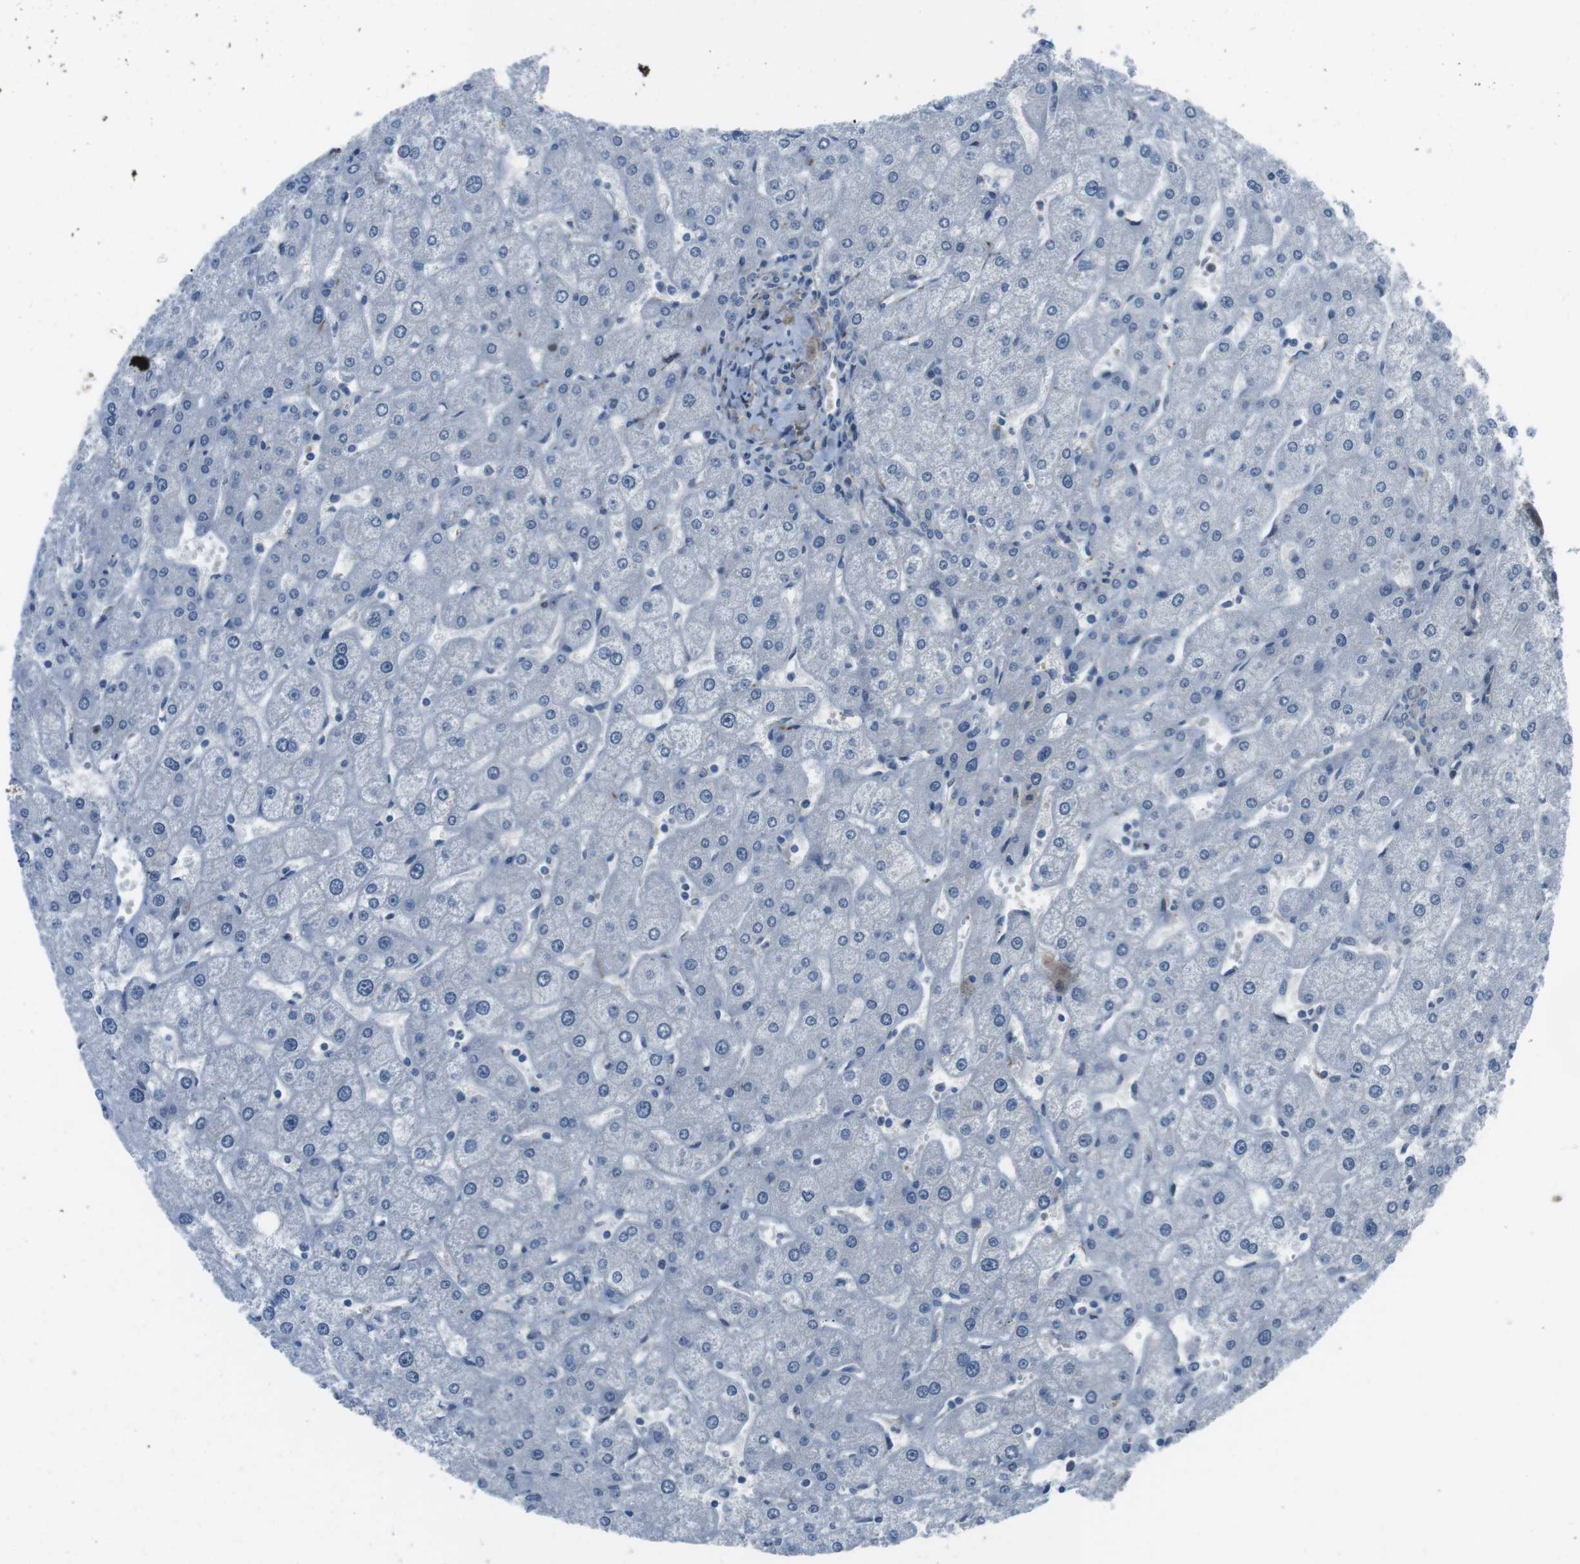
{"staining": {"intensity": "negative", "quantity": "none", "location": "none"}, "tissue": "liver", "cell_type": "Cholangiocytes", "image_type": "normal", "snomed": [{"axis": "morphology", "description": "Normal tissue, NOS"}, {"axis": "topography", "description": "Liver"}], "caption": "An immunohistochemistry (IHC) image of unremarkable liver is shown. There is no staining in cholangiocytes of liver. (Brightfield microscopy of DAB immunohistochemistry (IHC) at high magnification).", "gene": "ANK2", "patient": {"sex": "male", "age": 67}}